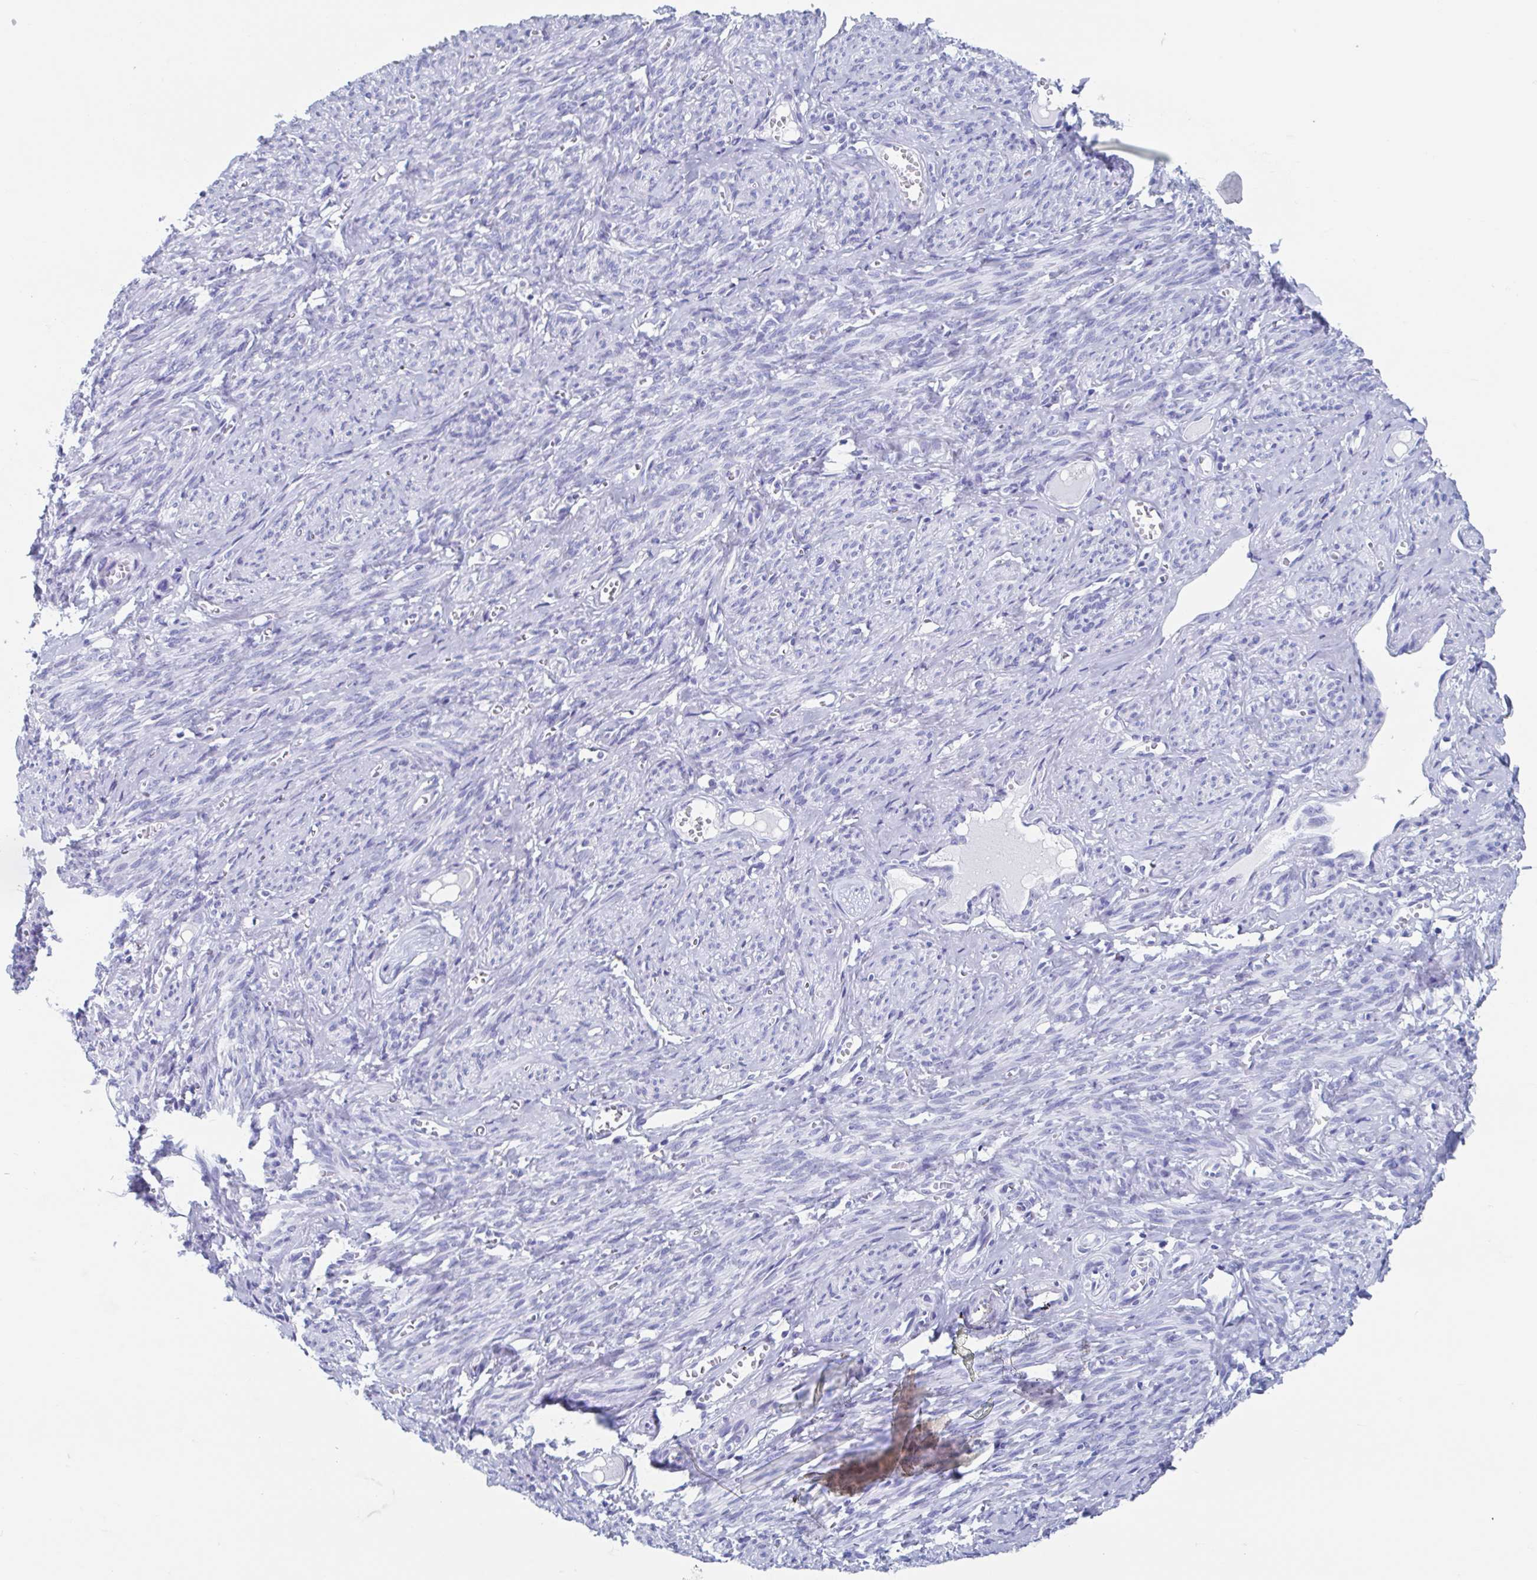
{"staining": {"intensity": "negative", "quantity": "none", "location": "none"}, "tissue": "smooth muscle", "cell_type": "Smooth muscle cells", "image_type": "normal", "snomed": [{"axis": "morphology", "description": "Normal tissue, NOS"}, {"axis": "topography", "description": "Smooth muscle"}], "caption": "The photomicrograph displays no staining of smooth muscle cells in unremarkable smooth muscle.", "gene": "HDGFL1", "patient": {"sex": "female", "age": 65}}